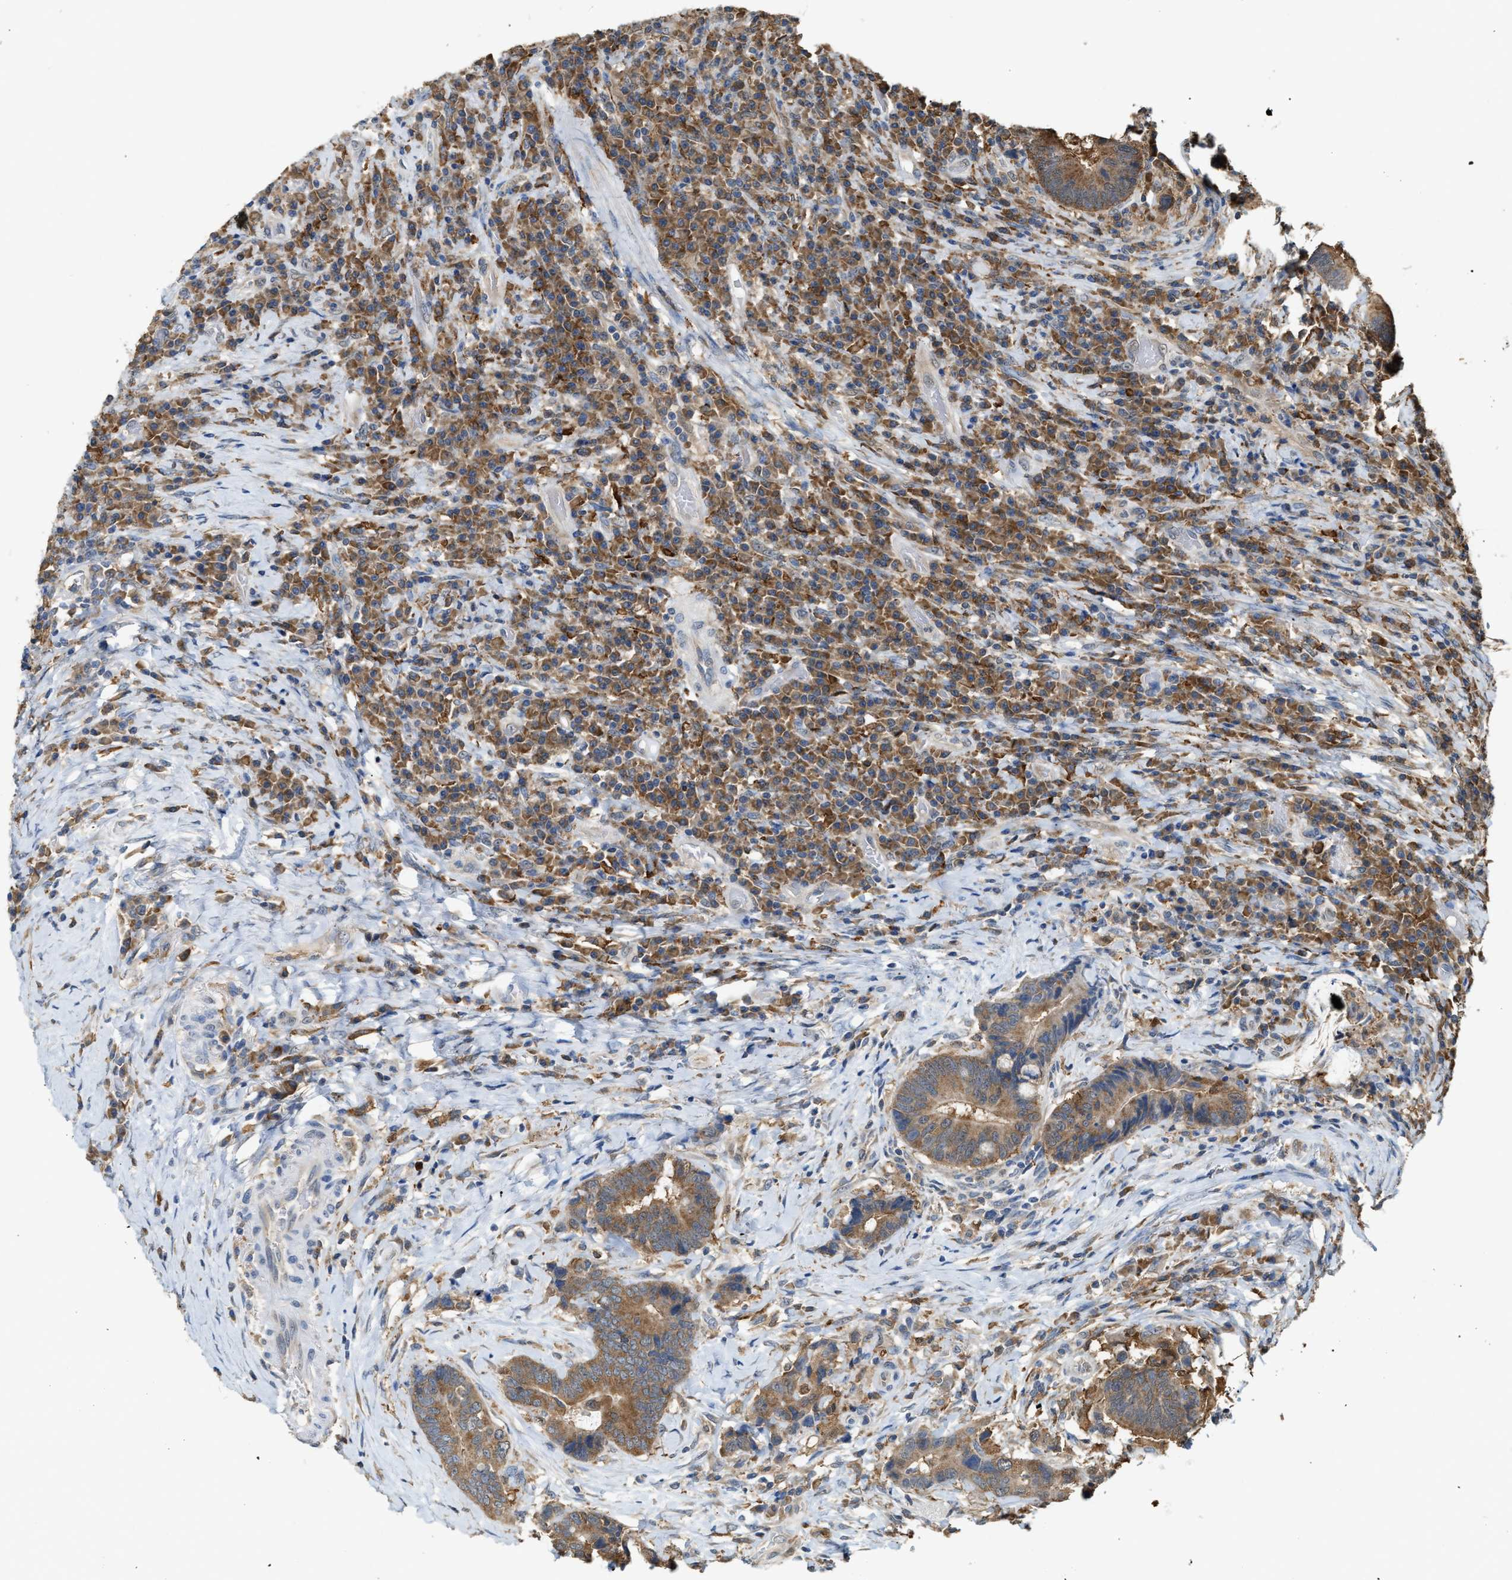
{"staining": {"intensity": "moderate", "quantity": ">75%", "location": "cytoplasmic/membranous"}, "tissue": "colorectal cancer", "cell_type": "Tumor cells", "image_type": "cancer", "snomed": [{"axis": "morphology", "description": "Adenocarcinoma, NOS"}, {"axis": "topography", "description": "Rectum"}, {"axis": "topography", "description": "Anal"}], "caption": "Immunohistochemistry photomicrograph of neoplastic tissue: colorectal adenocarcinoma stained using immunohistochemistry reveals medium levels of moderate protein expression localized specifically in the cytoplasmic/membranous of tumor cells, appearing as a cytoplasmic/membranous brown color.", "gene": "GCN1", "patient": {"sex": "female", "age": 89}}